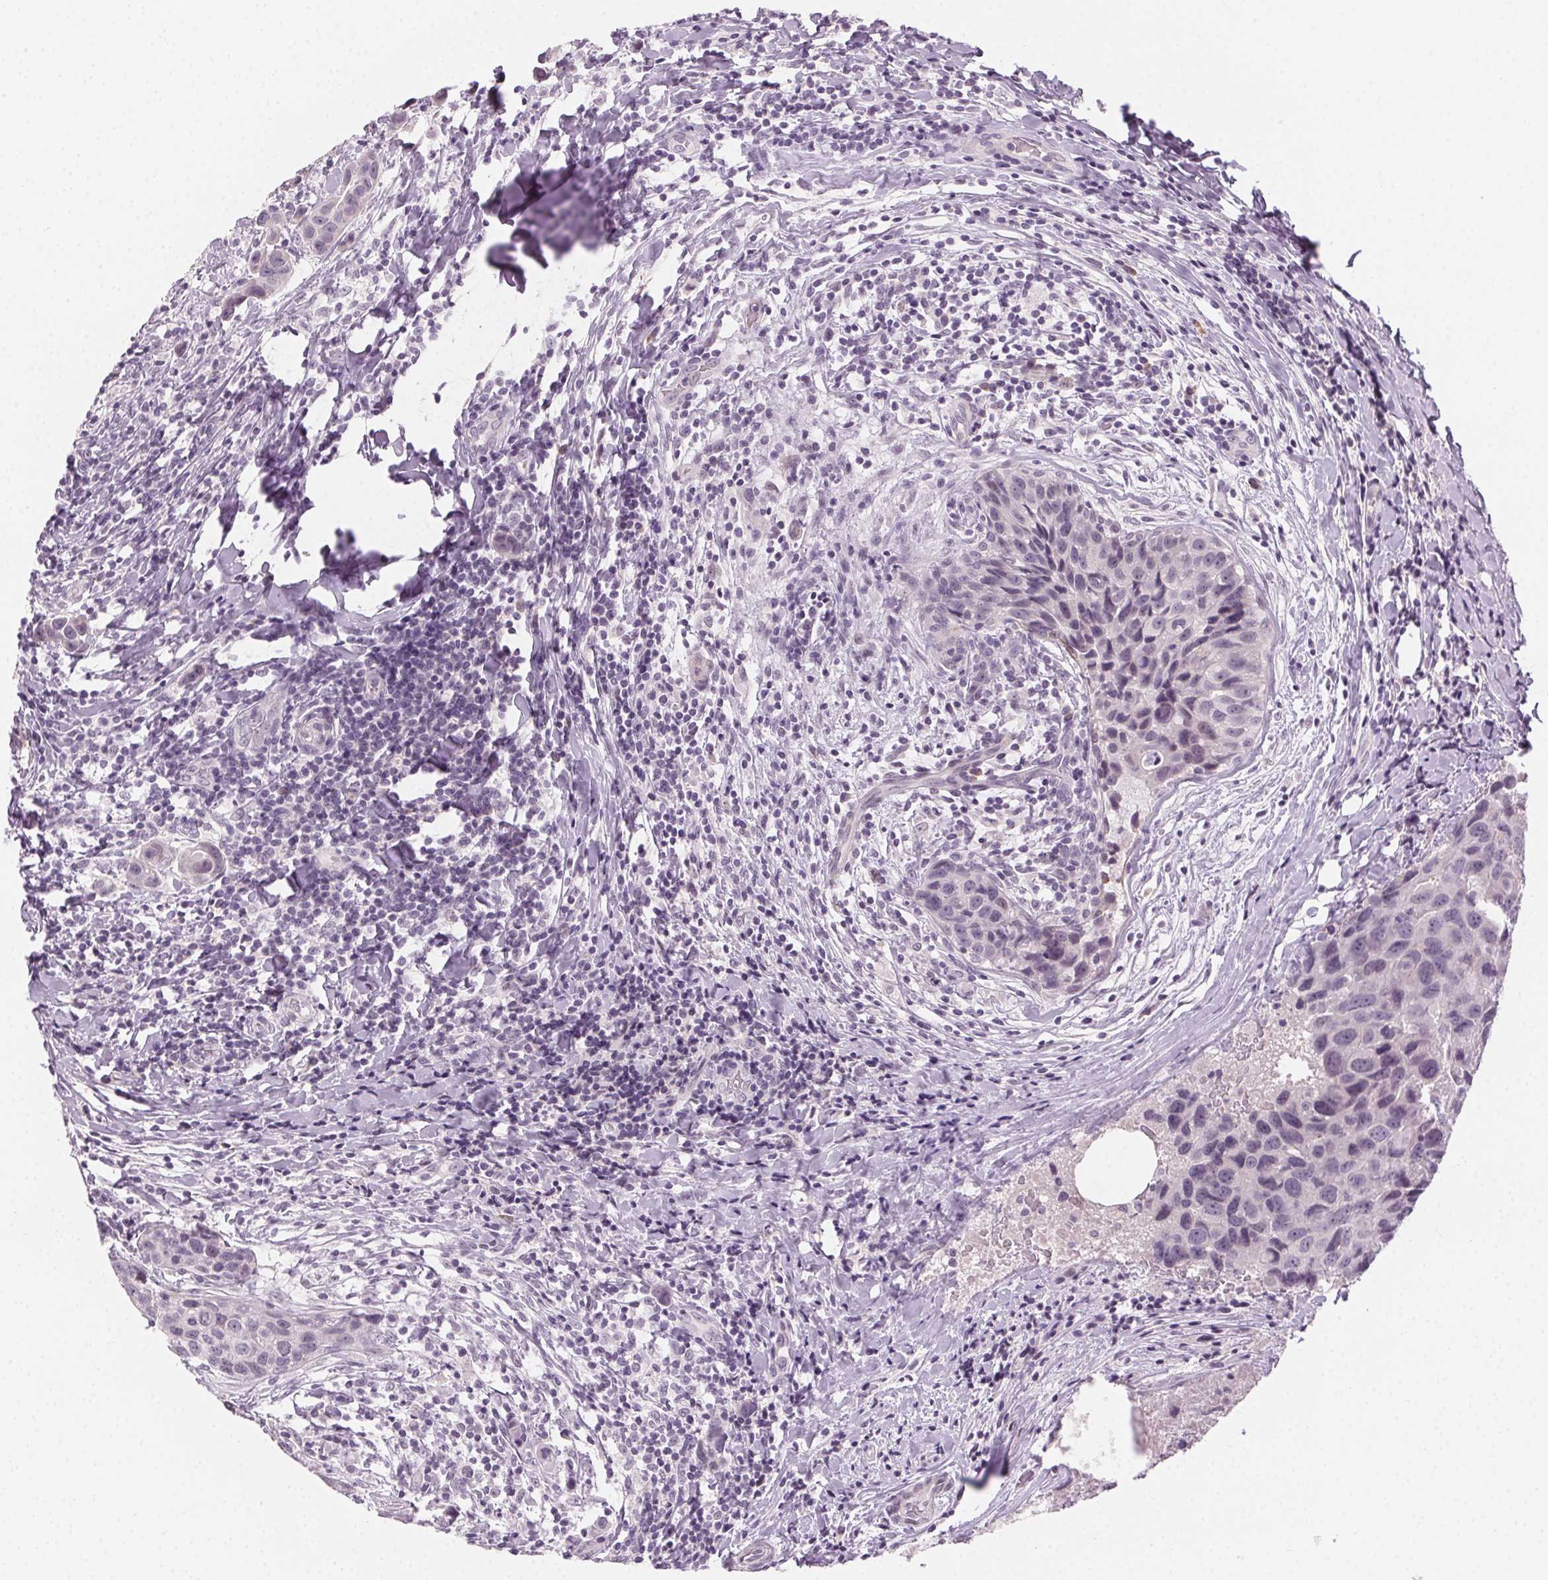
{"staining": {"intensity": "negative", "quantity": "none", "location": "none"}, "tissue": "breast cancer", "cell_type": "Tumor cells", "image_type": "cancer", "snomed": [{"axis": "morphology", "description": "Duct carcinoma"}, {"axis": "topography", "description": "Breast"}], "caption": "Tumor cells show no significant protein staining in invasive ductal carcinoma (breast).", "gene": "HSF5", "patient": {"sex": "female", "age": 24}}